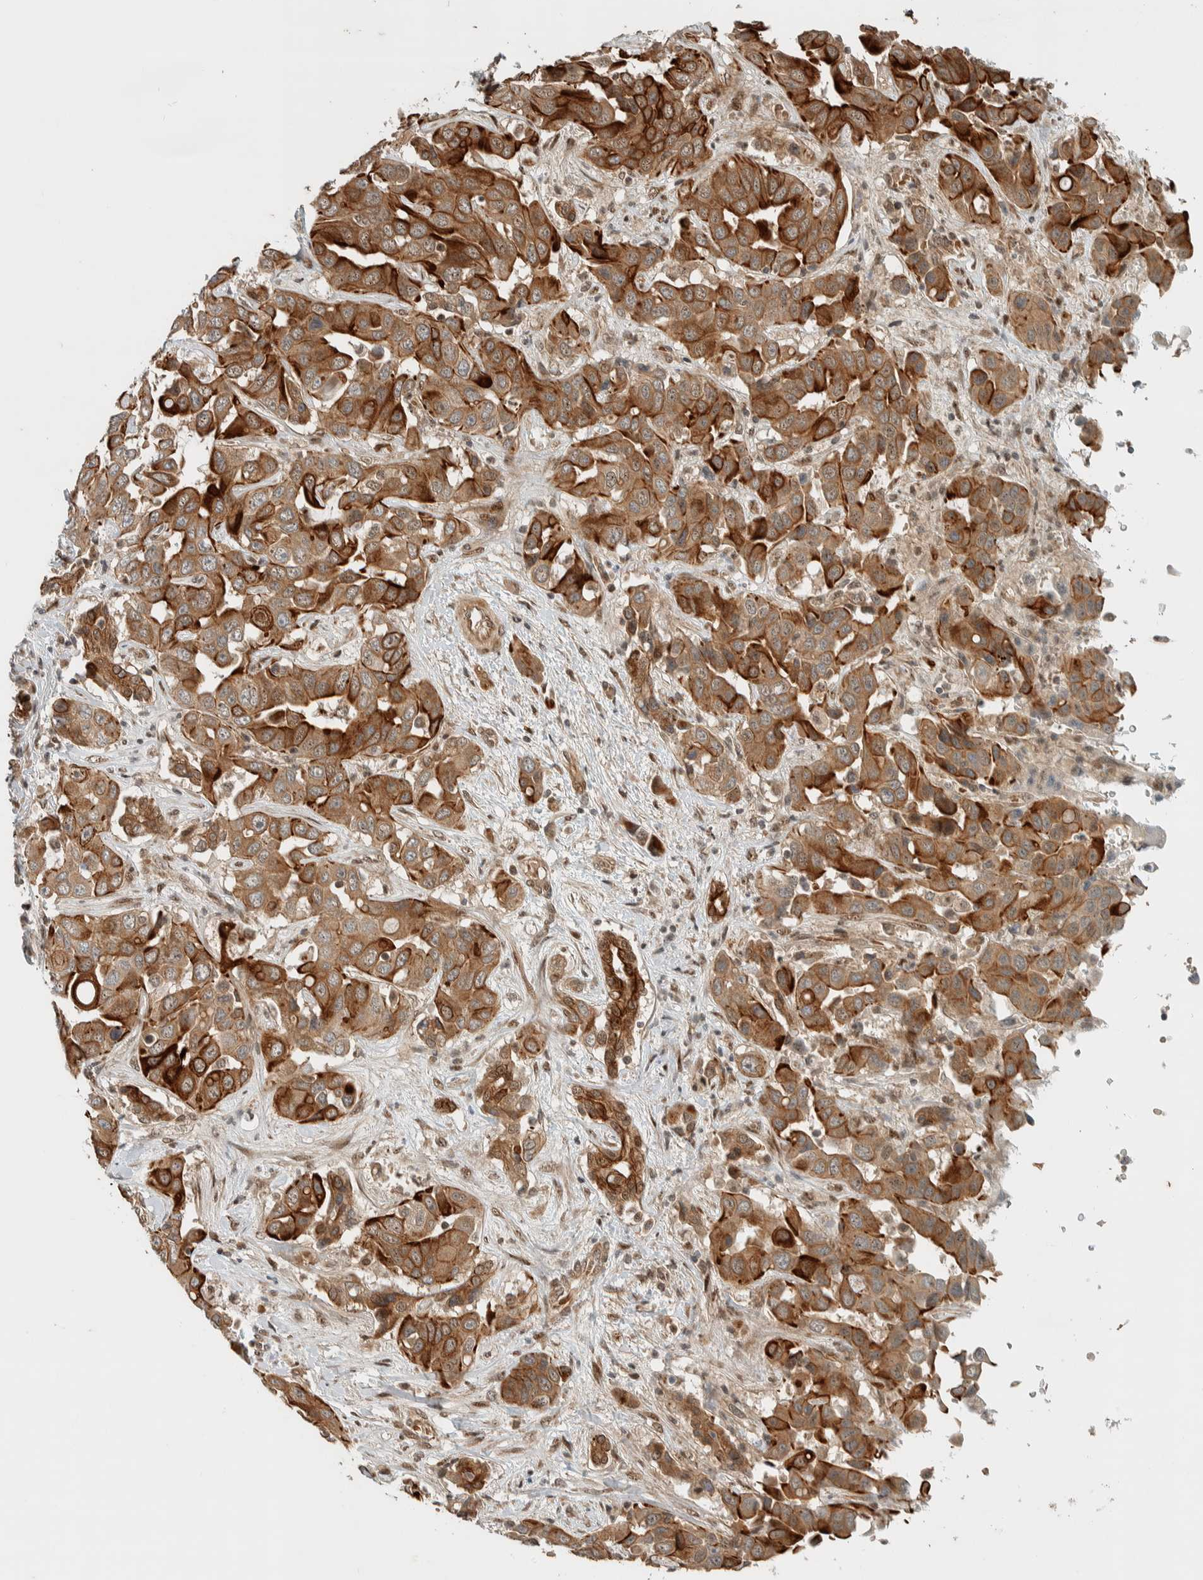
{"staining": {"intensity": "moderate", "quantity": ">75%", "location": "cytoplasmic/membranous"}, "tissue": "liver cancer", "cell_type": "Tumor cells", "image_type": "cancer", "snomed": [{"axis": "morphology", "description": "Cholangiocarcinoma"}, {"axis": "topography", "description": "Liver"}], "caption": "Liver cancer (cholangiocarcinoma) was stained to show a protein in brown. There is medium levels of moderate cytoplasmic/membranous expression in about >75% of tumor cells.", "gene": "STXBP4", "patient": {"sex": "female", "age": 52}}